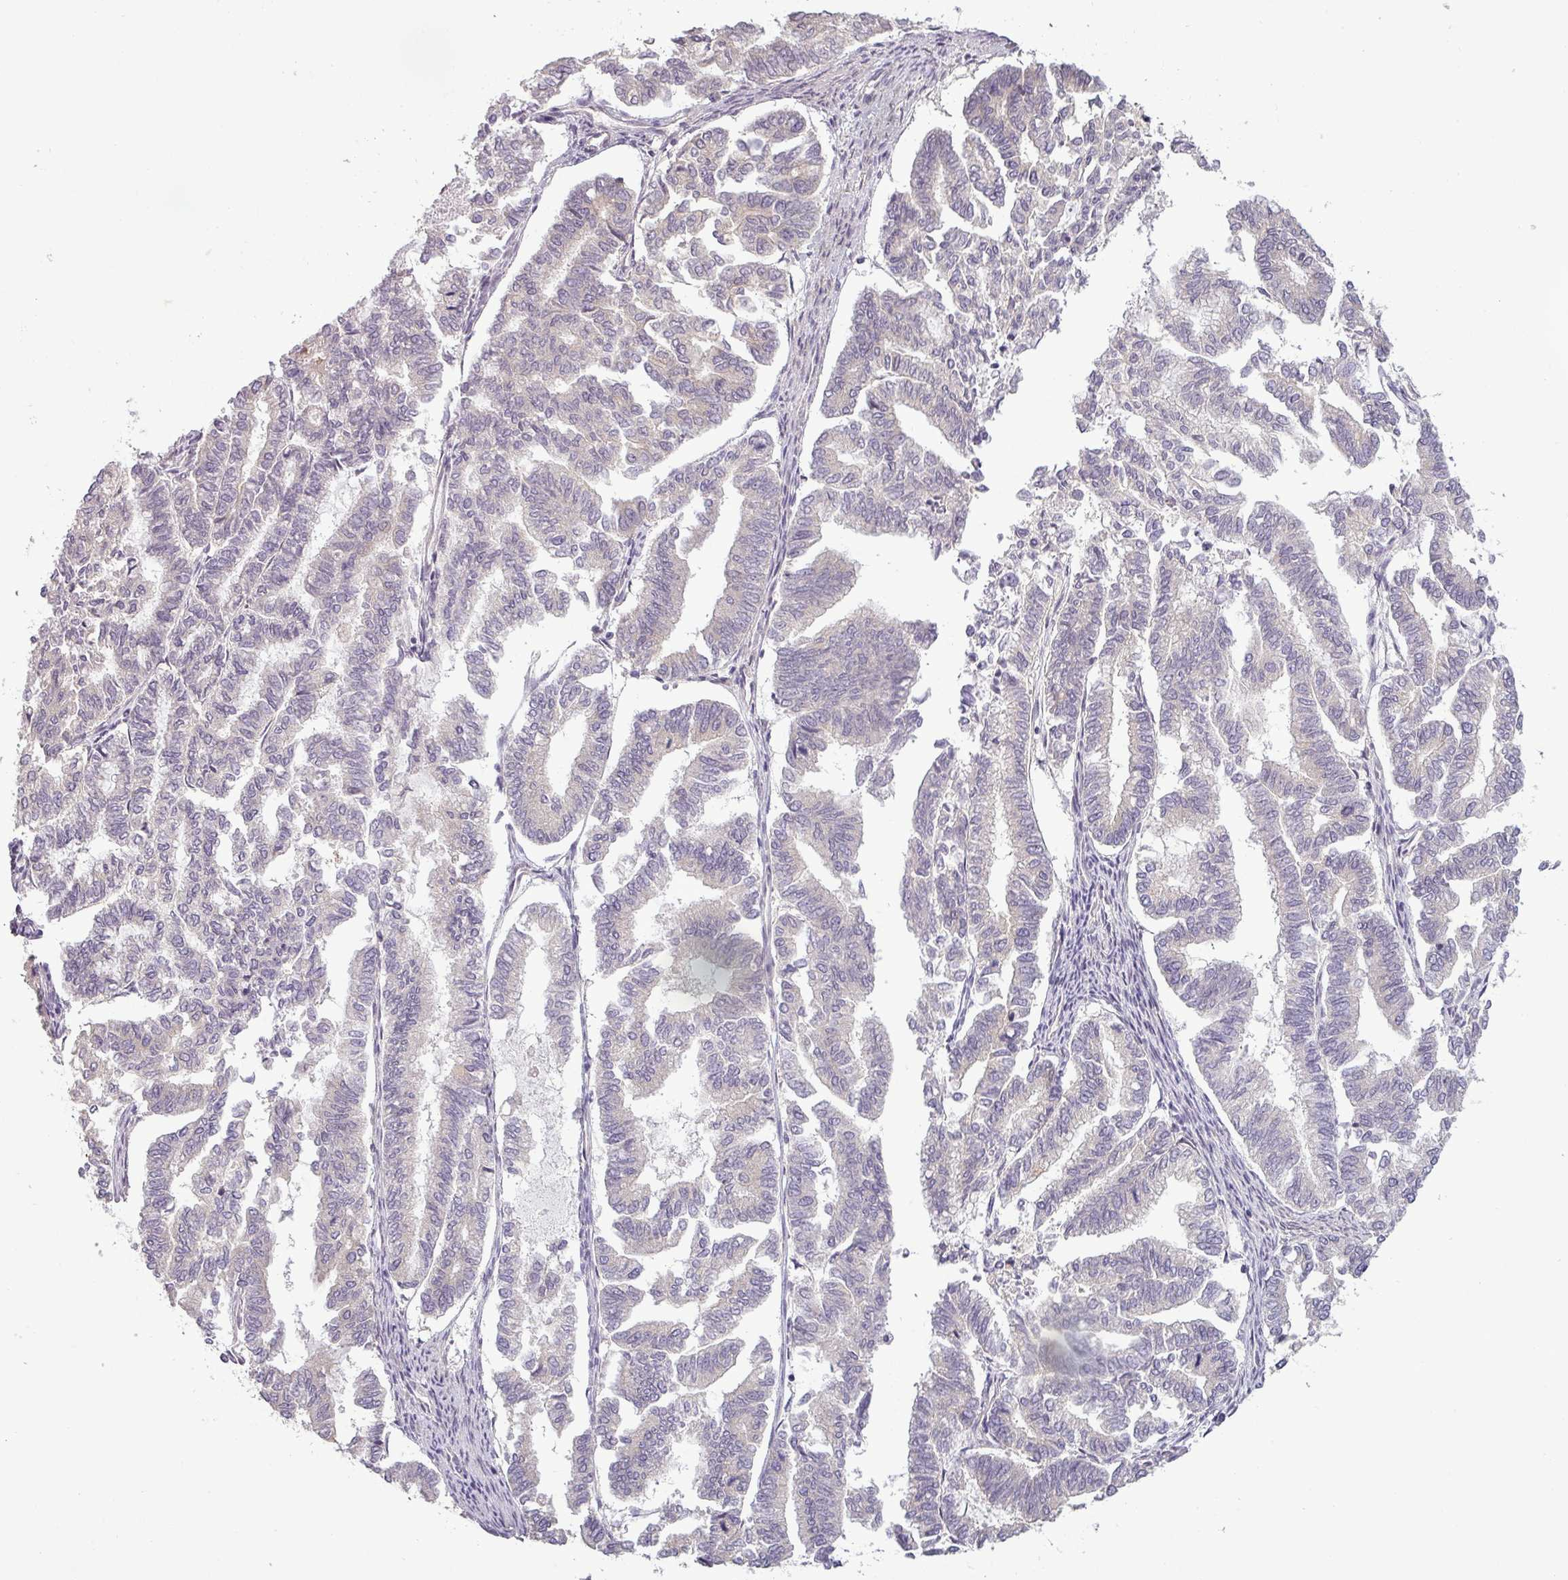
{"staining": {"intensity": "negative", "quantity": "none", "location": "none"}, "tissue": "endometrial cancer", "cell_type": "Tumor cells", "image_type": "cancer", "snomed": [{"axis": "morphology", "description": "Adenocarcinoma, NOS"}, {"axis": "topography", "description": "Endometrium"}], "caption": "Endometrial cancer was stained to show a protein in brown. There is no significant expression in tumor cells.", "gene": "NIN", "patient": {"sex": "female", "age": 79}}